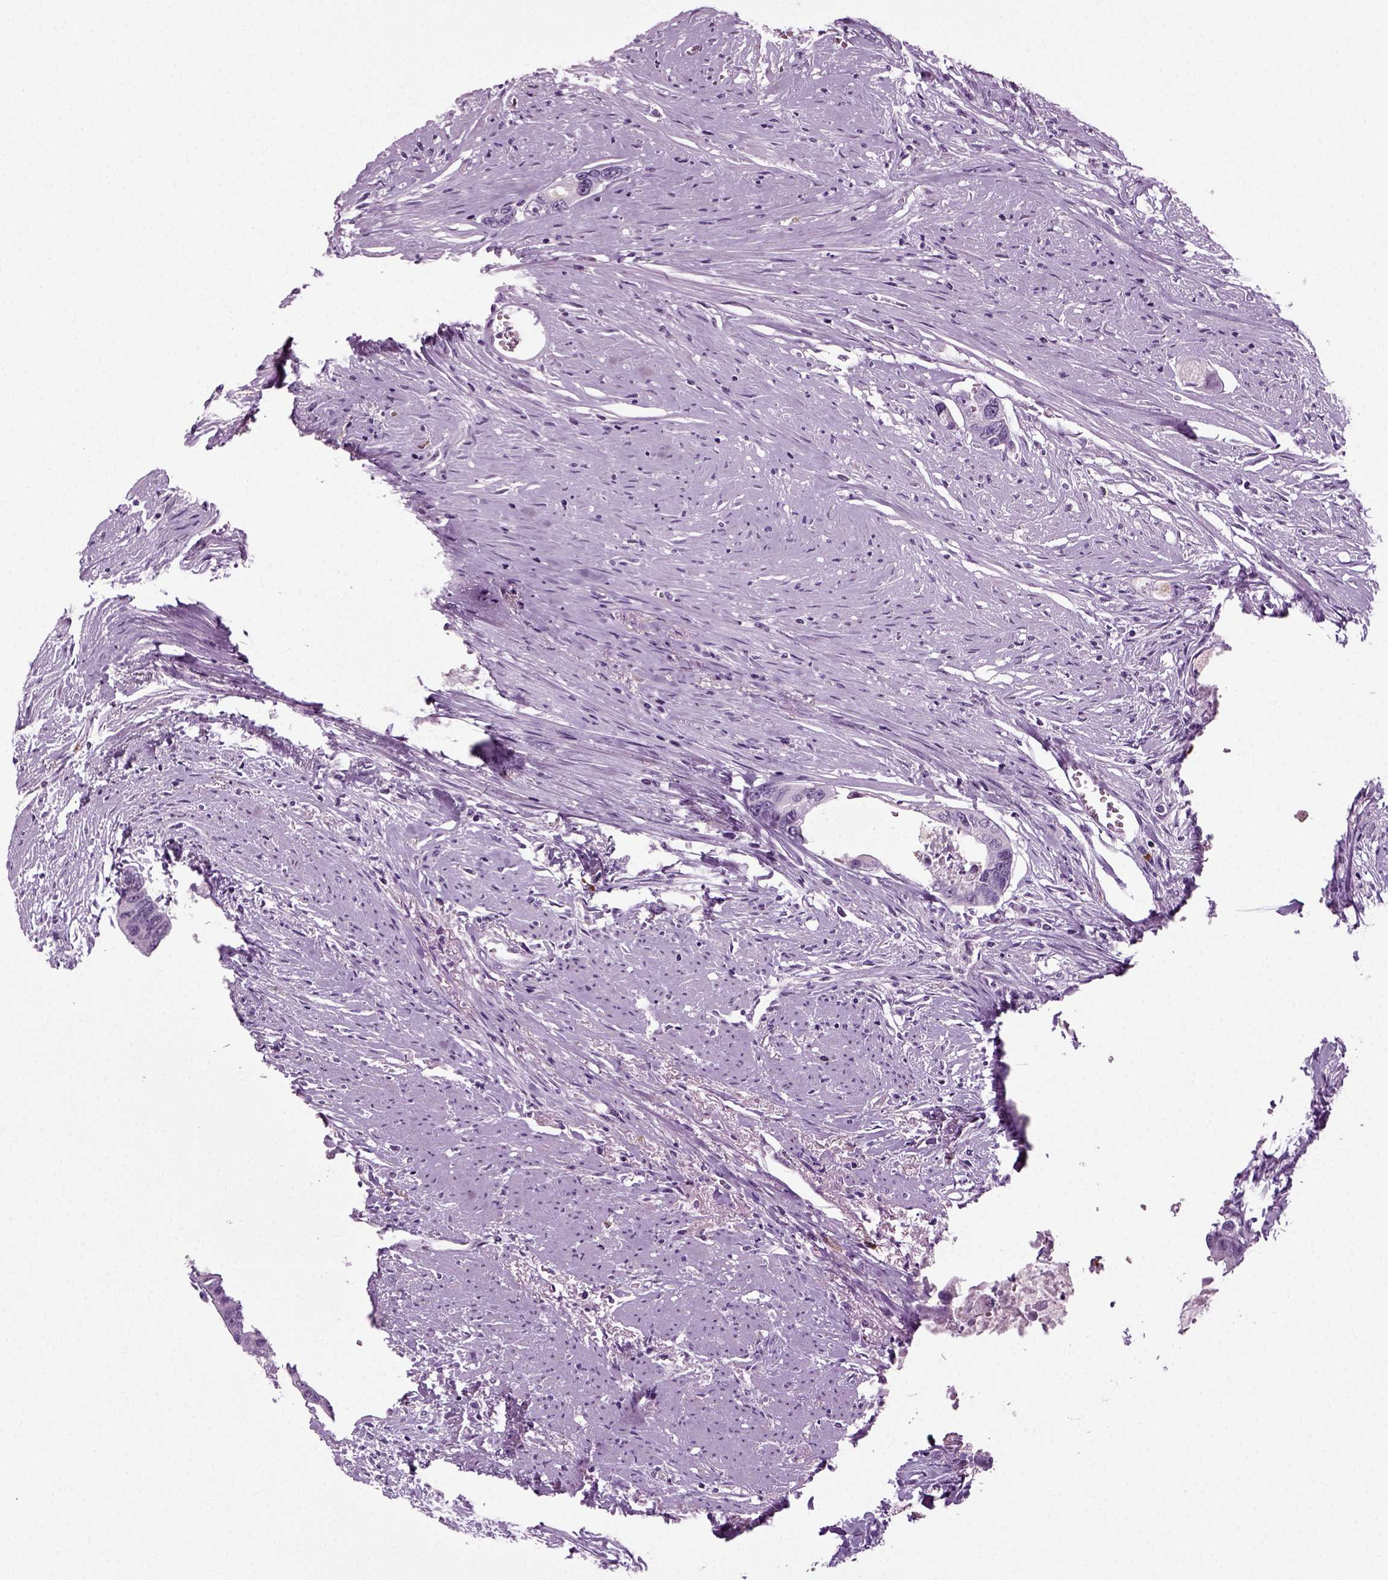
{"staining": {"intensity": "negative", "quantity": "none", "location": "none"}, "tissue": "colorectal cancer", "cell_type": "Tumor cells", "image_type": "cancer", "snomed": [{"axis": "morphology", "description": "Adenocarcinoma, NOS"}, {"axis": "topography", "description": "Rectum"}], "caption": "IHC of adenocarcinoma (colorectal) demonstrates no positivity in tumor cells.", "gene": "PRLH", "patient": {"sex": "male", "age": 59}}